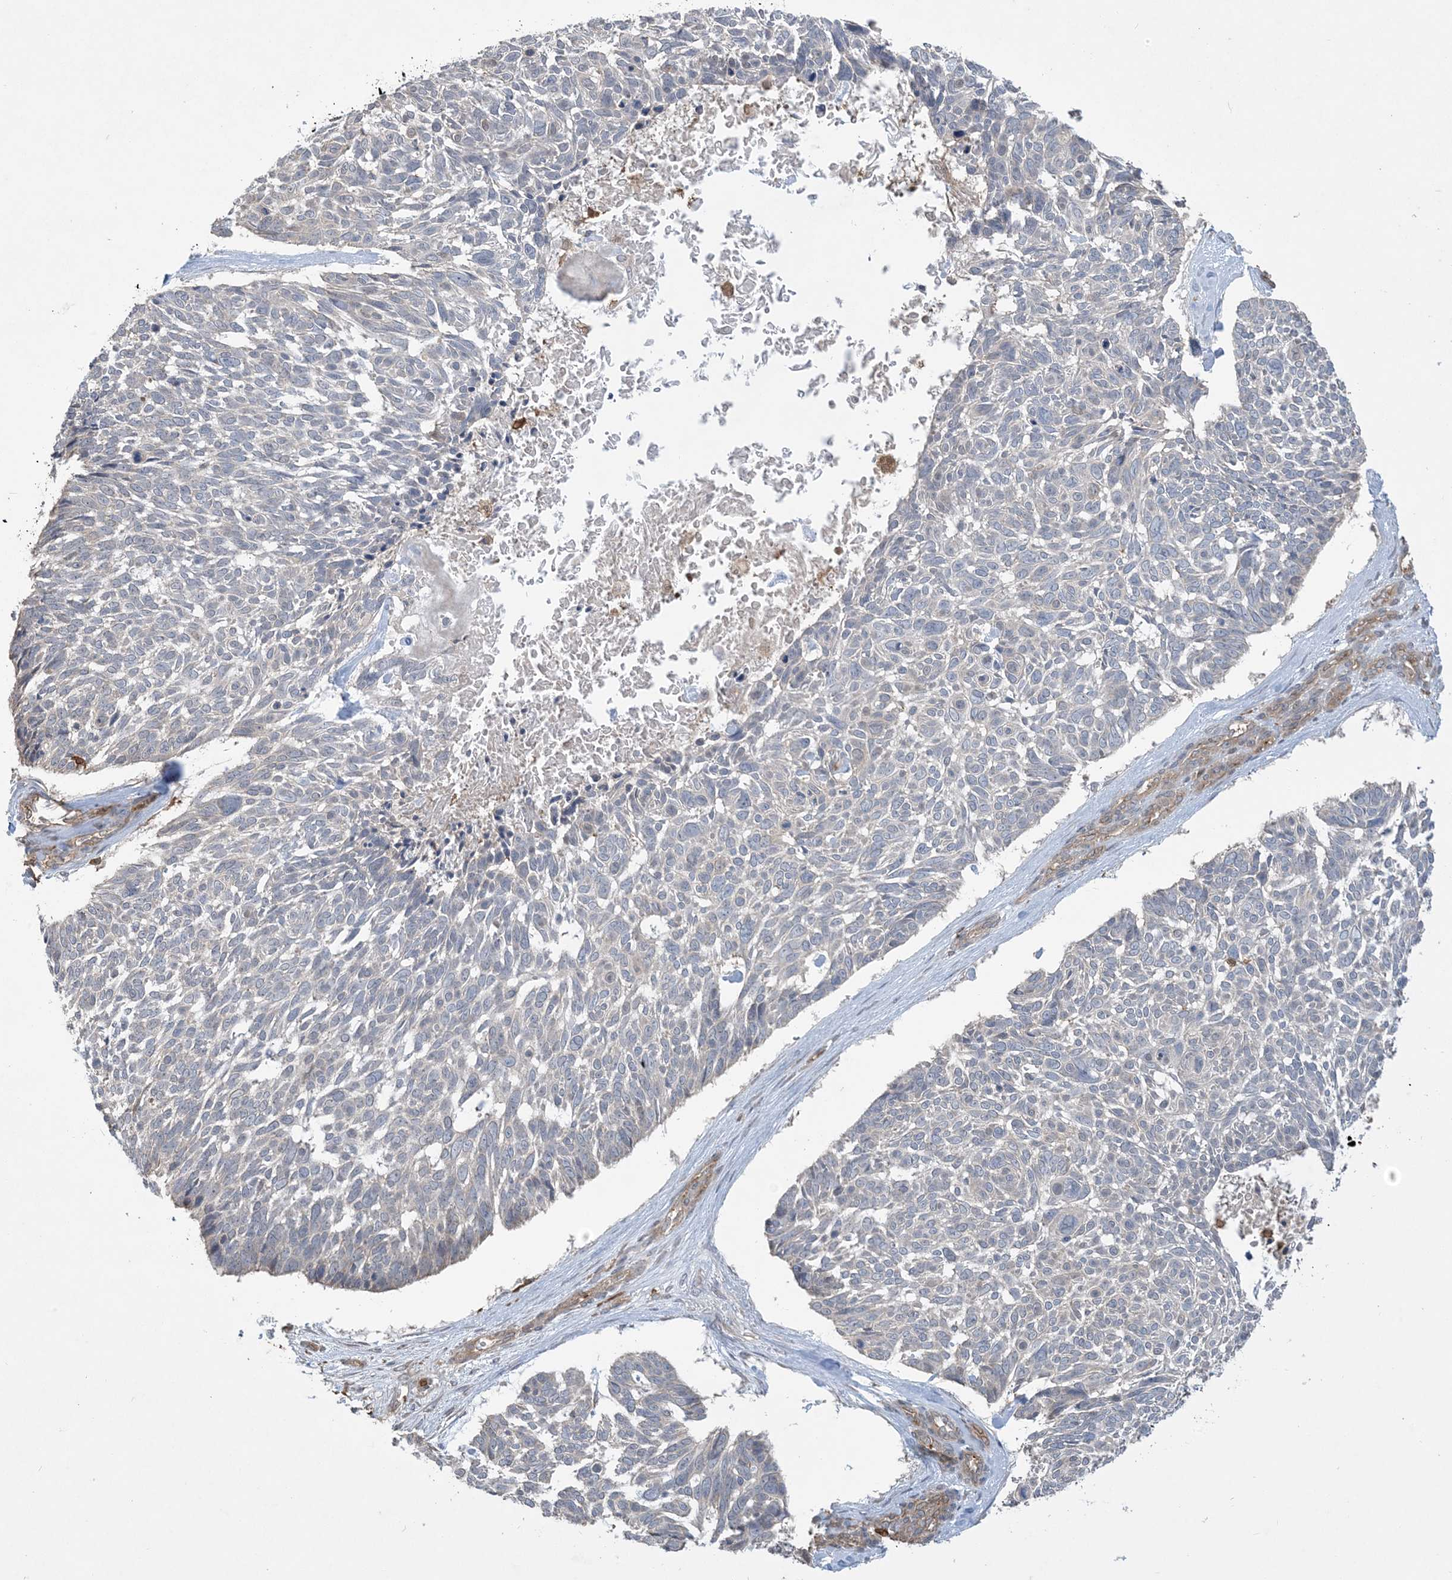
{"staining": {"intensity": "negative", "quantity": "none", "location": "none"}, "tissue": "skin cancer", "cell_type": "Tumor cells", "image_type": "cancer", "snomed": [{"axis": "morphology", "description": "Basal cell carcinoma"}, {"axis": "topography", "description": "Skin"}], "caption": "A high-resolution micrograph shows immunohistochemistry staining of skin cancer, which reveals no significant expression in tumor cells.", "gene": "TMSB4X", "patient": {"sex": "male", "age": 88}}